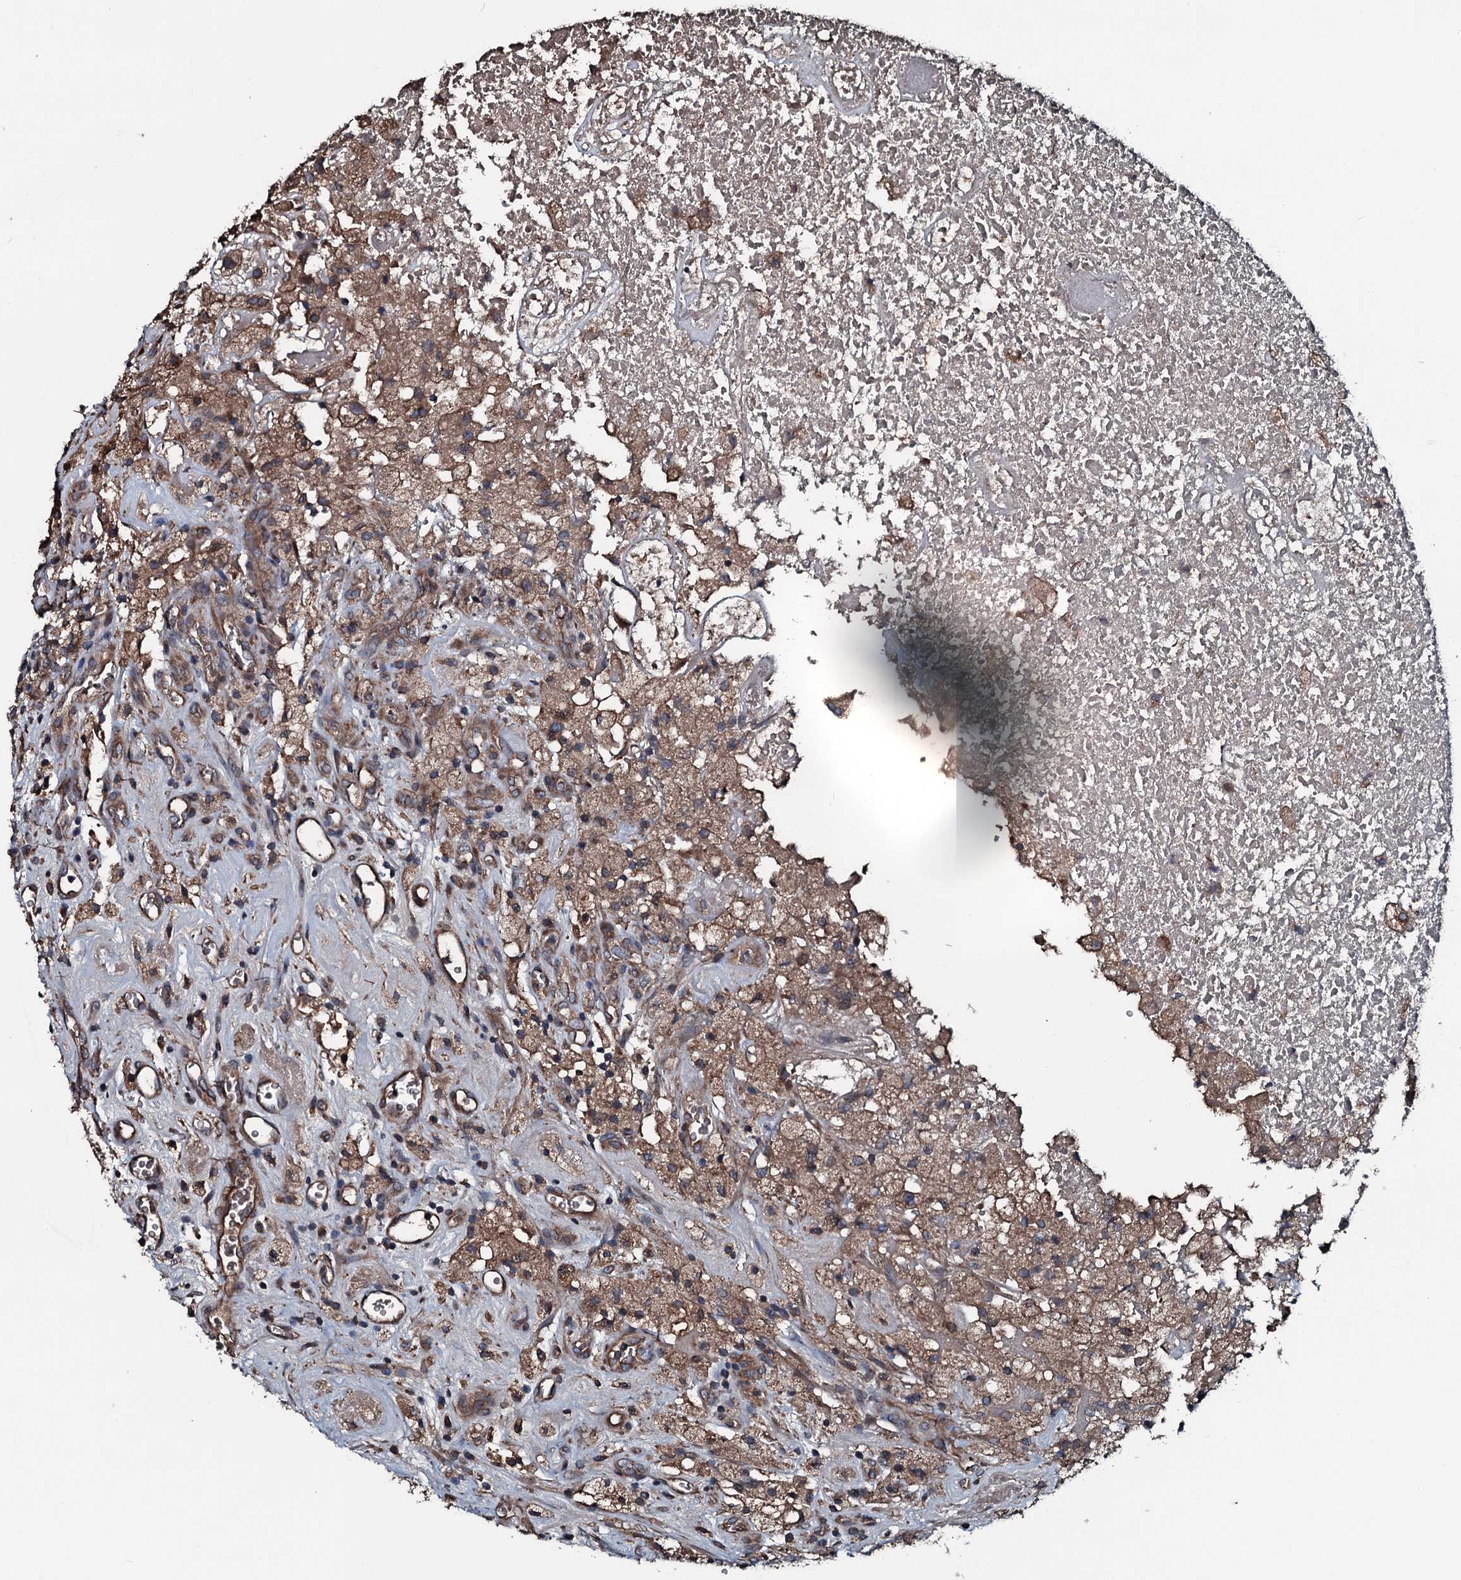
{"staining": {"intensity": "moderate", "quantity": ">75%", "location": "cytoplasmic/membranous"}, "tissue": "glioma", "cell_type": "Tumor cells", "image_type": "cancer", "snomed": [{"axis": "morphology", "description": "Glioma, malignant, High grade"}, {"axis": "topography", "description": "Brain"}], "caption": "The image shows a brown stain indicating the presence of a protein in the cytoplasmic/membranous of tumor cells in malignant glioma (high-grade). (brown staining indicates protein expression, while blue staining denotes nuclei).", "gene": "AARS1", "patient": {"sex": "male", "age": 76}}